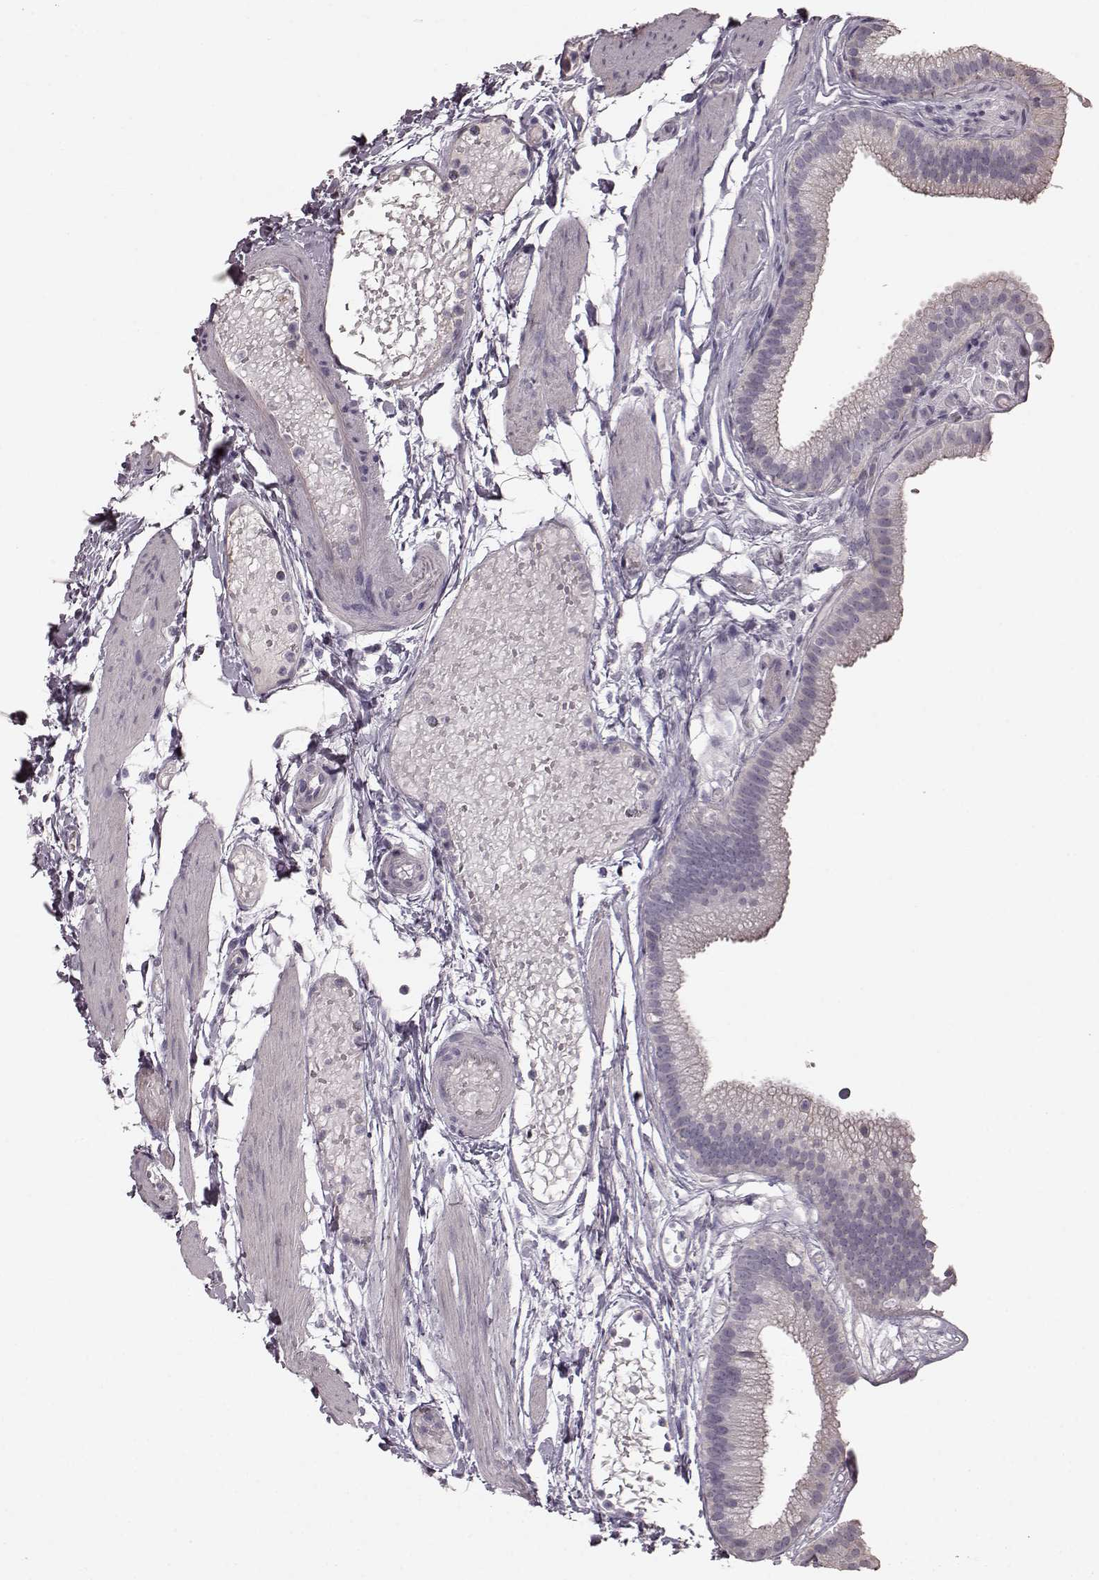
{"staining": {"intensity": "negative", "quantity": "none", "location": "none"}, "tissue": "gallbladder", "cell_type": "Glandular cells", "image_type": "normal", "snomed": [{"axis": "morphology", "description": "Normal tissue, NOS"}, {"axis": "topography", "description": "Gallbladder"}], "caption": "Immunohistochemical staining of normal gallbladder shows no significant staining in glandular cells. (DAB immunohistochemistry, high magnification).", "gene": "PDCD1", "patient": {"sex": "female", "age": 45}}